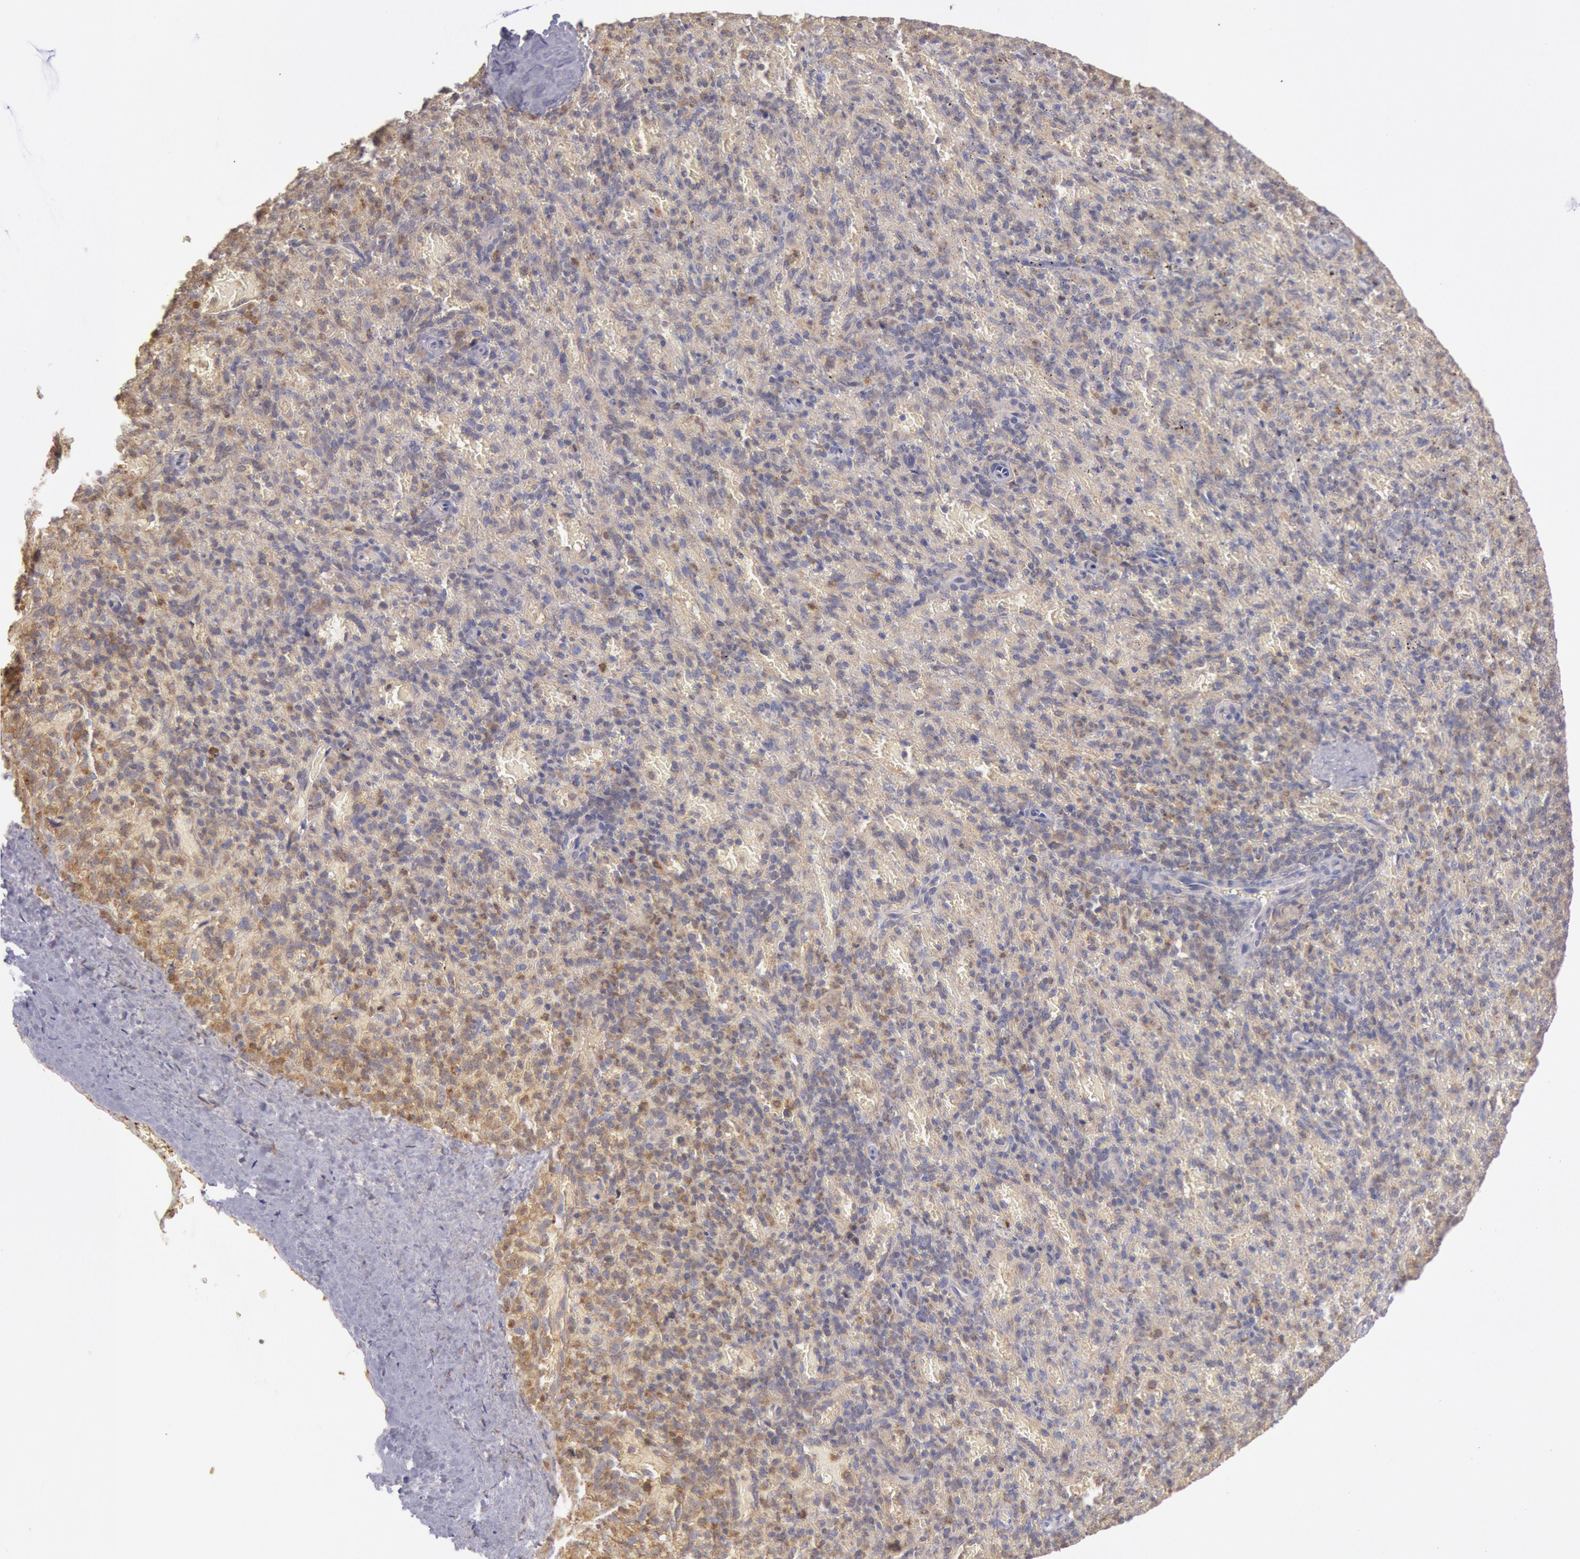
{"staining": {"intensity": "moderate", "quantity": "25%-75%", "location": "cytoplasmic/membranous"}, "tissue": "spleen", "cell_type": "Cells in red pulp", "image_type": "normal", "snomed": [{"axis": "morphology", "description": "Normal tissue, NOS"}, {"axis": "topography", "description": "Spleen"}], "caption": "This image displays immunohistochemistry staining of unremarkable spleen, with medium moderate cytoplasmic/membranous positivity in about 25%-75% of cells in red pulp.", "gene": "PLA2G6", "patient": {"sex": "female", "age": 50}}